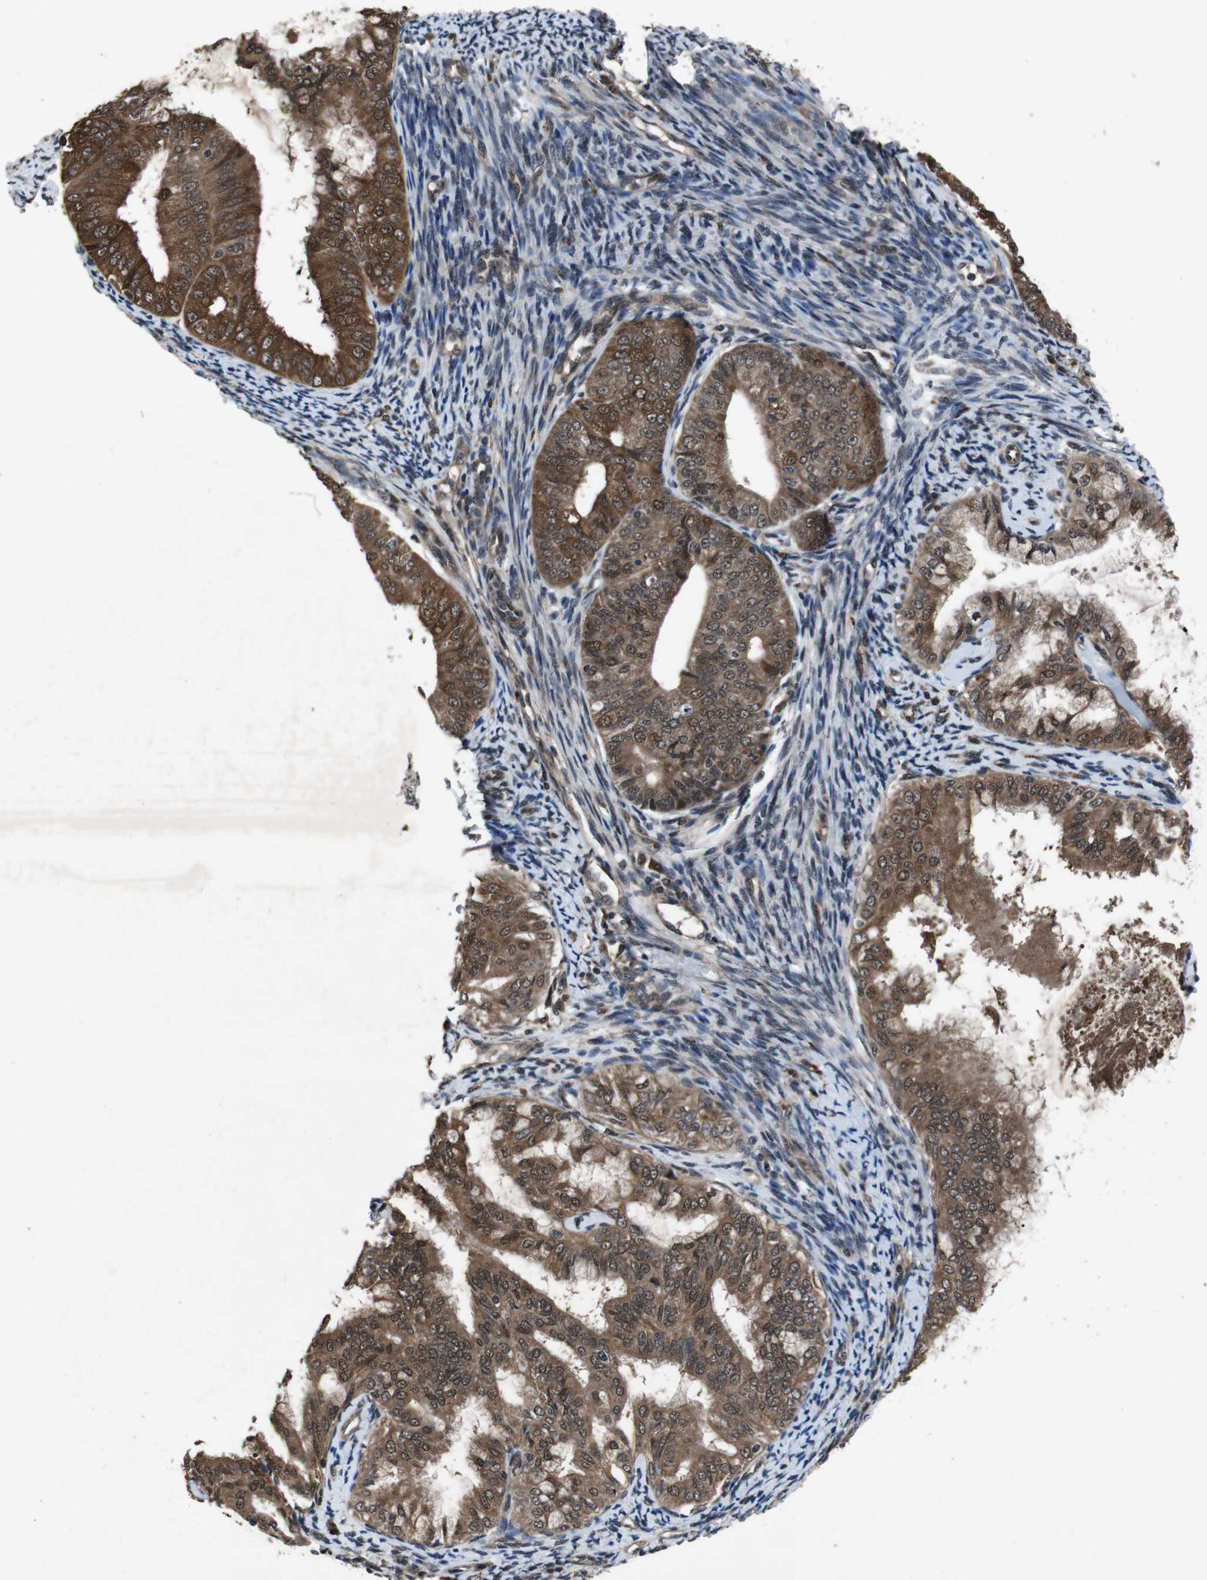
{"staining": {"intensity": "strong", "quantity": ">75%", "location": "cytoplasmic/membranous,nuclear"}, "tissue": "endometrial cancer", "cell_type": "Tumor cells", "image_type": "cancer", "snomed": [{"axis": "morphology", "description": "Adenocarcinoma, NOS"}, {"axis": "topography", "description": "Endometrium"}], "caption": "Endometrial cancer (adenocarcinoma) was stained to show a protein in brown. There is high levels of strong cytoplasmic/membranous and nuclear positivity in approximately >75% of tumor cells.", "gene": "SOCS1", "patient": {"sex": "female", "age": 63}}